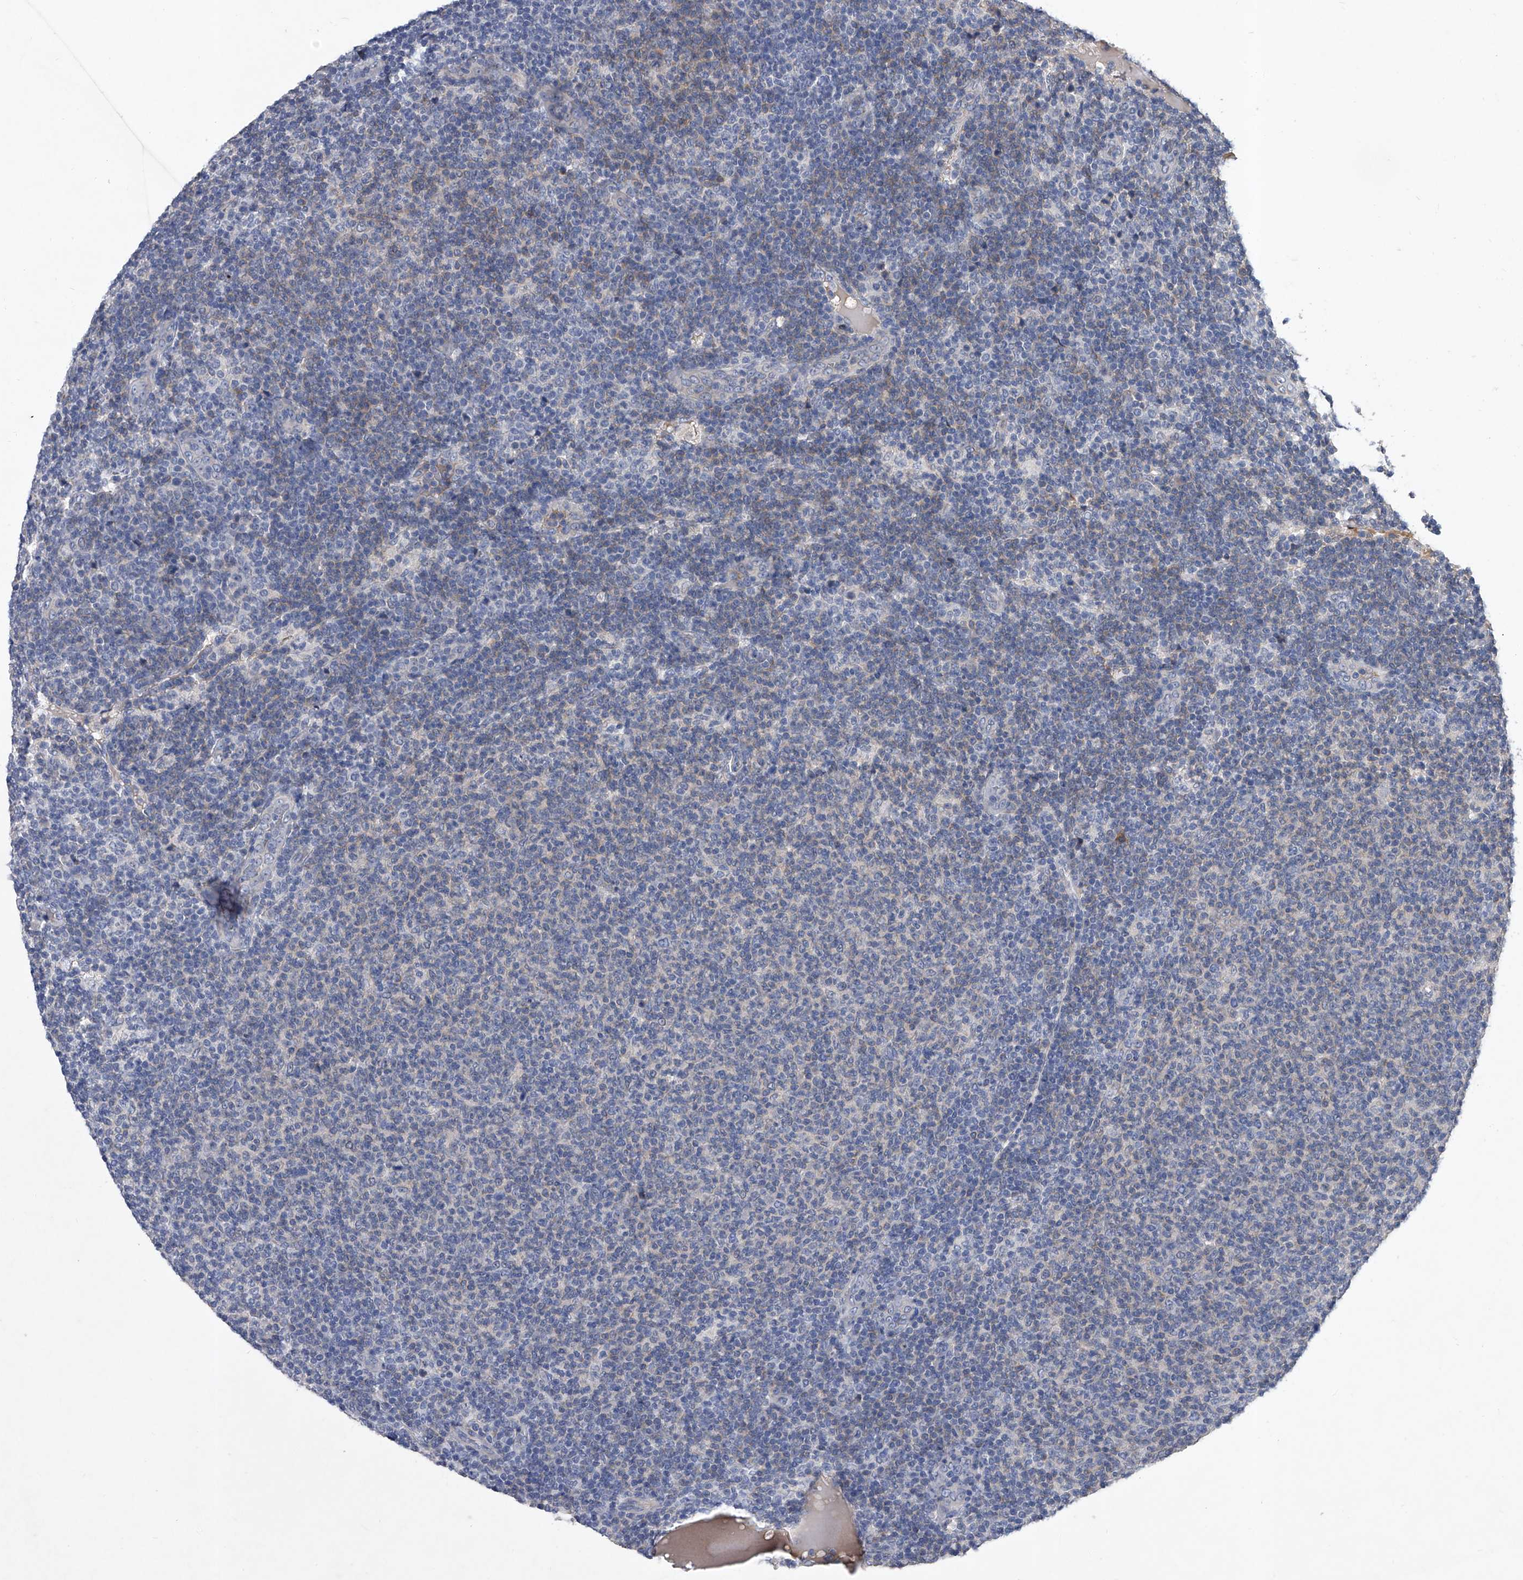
{"staining": {"intensity": "negative", "quantity": "none", "location": "none"}, "tissue": "lymphoma", "cell_type": "Tumor cells", "image_type": "cancer", "snomed": [{"axis": "morphology", "description": "Malignant lymphoma, non-Hodgkin's type, Low grade"}, {"axis": "topography", "description": "Lymph node"}], "caption": "There is no significant expression in tumor cells of lymphoma.", "gene": "C5", "patient": {"sex": "male", "age": 66}}